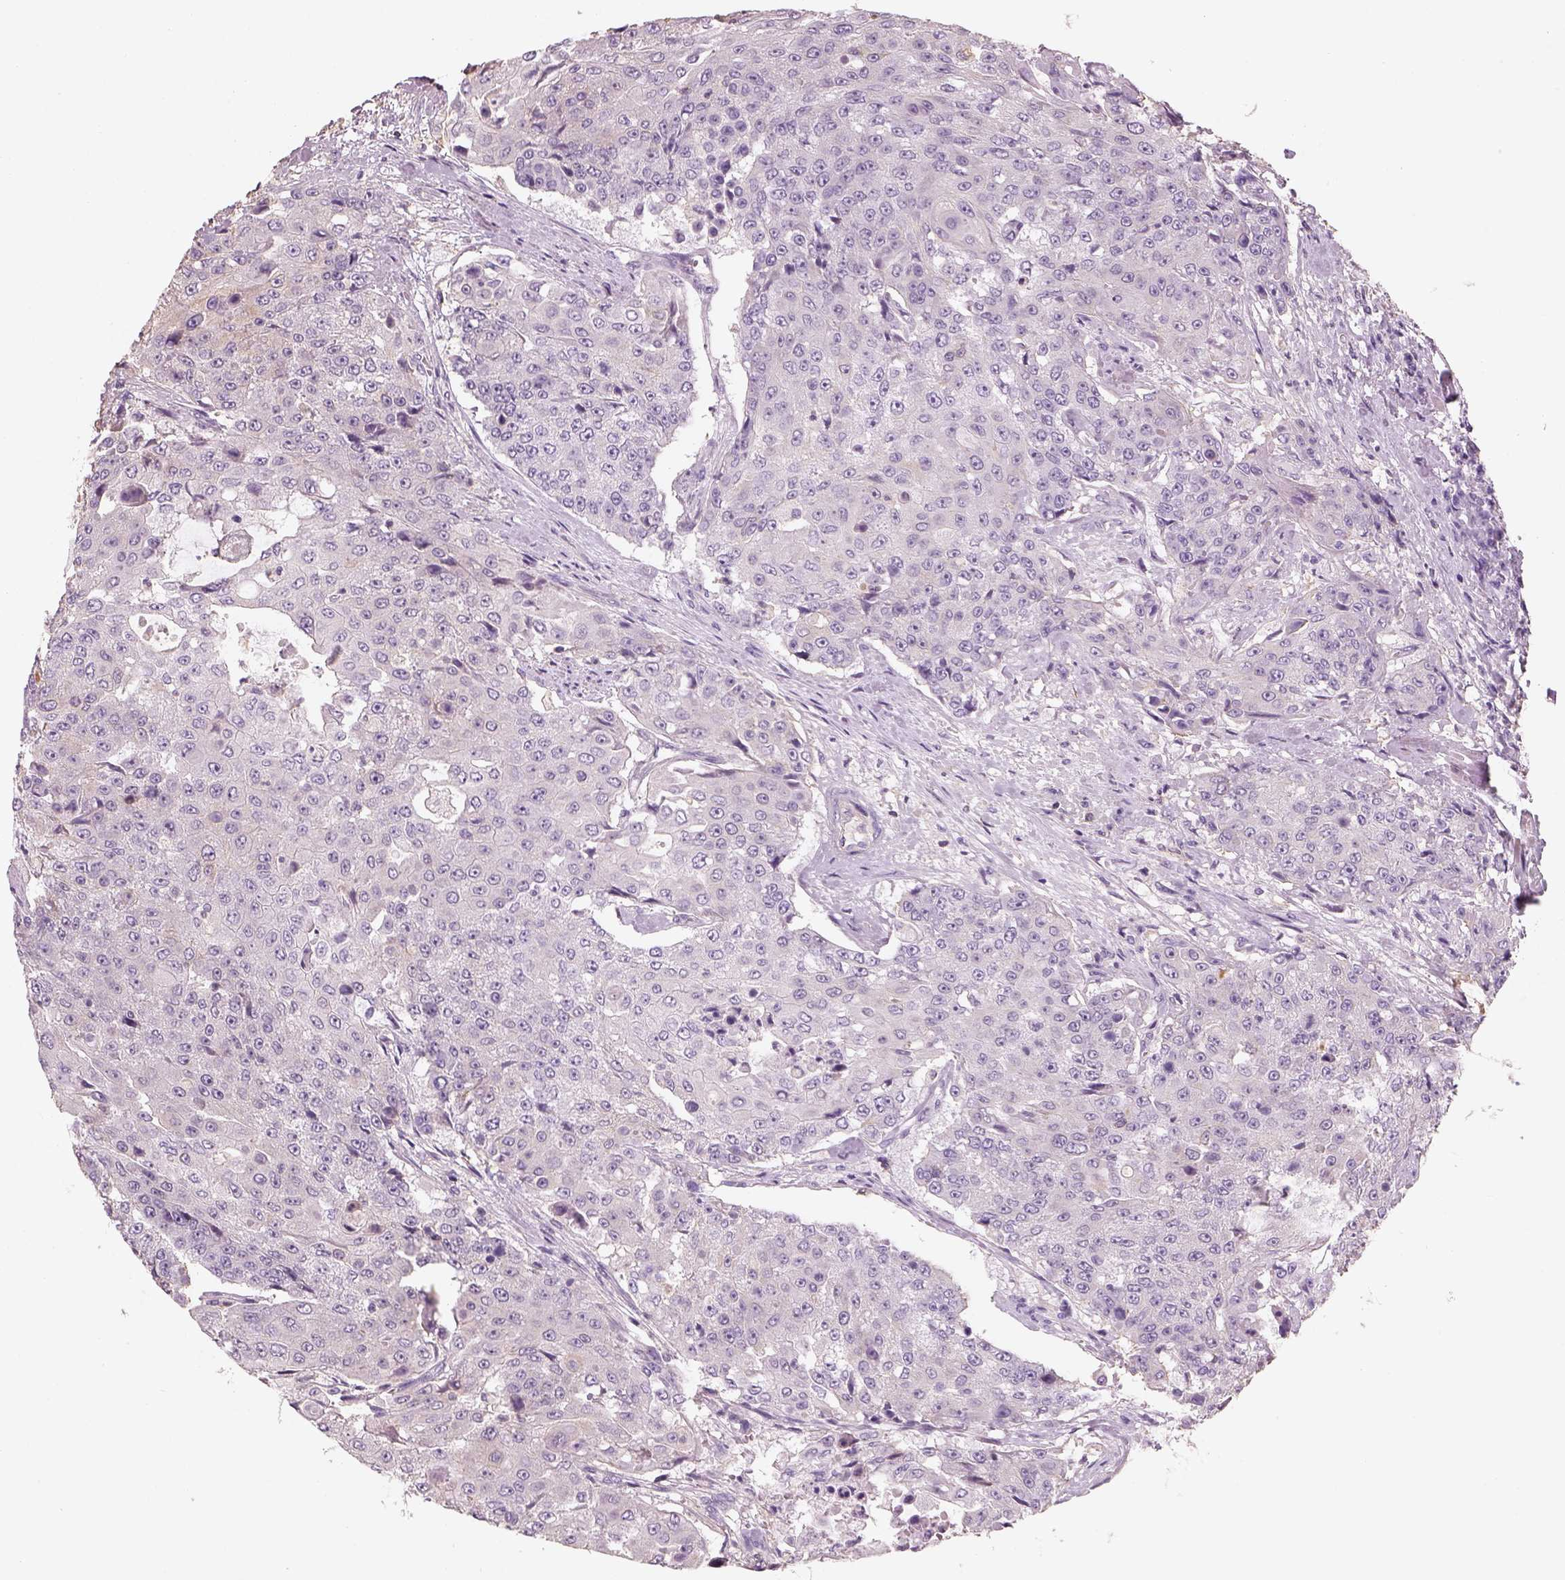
{"staining": {"intensity": "negative", "quantity": "none", "location": "none"}, "tissue": "urothelial cancer", "cell_type": "Tumor cells", "image_type": "cancer", "snomed": [{"axis": "morphology", "description": "Urothelial carcinoma, High grade"}, {"axis": "topography", "description": "Urinary bladder"}], "caption": "Tumor cells are negative for brown protein staining in urothelial cancer.", "gene": "OTUD6A", "patient": {"sex": "female", "age": 63}}